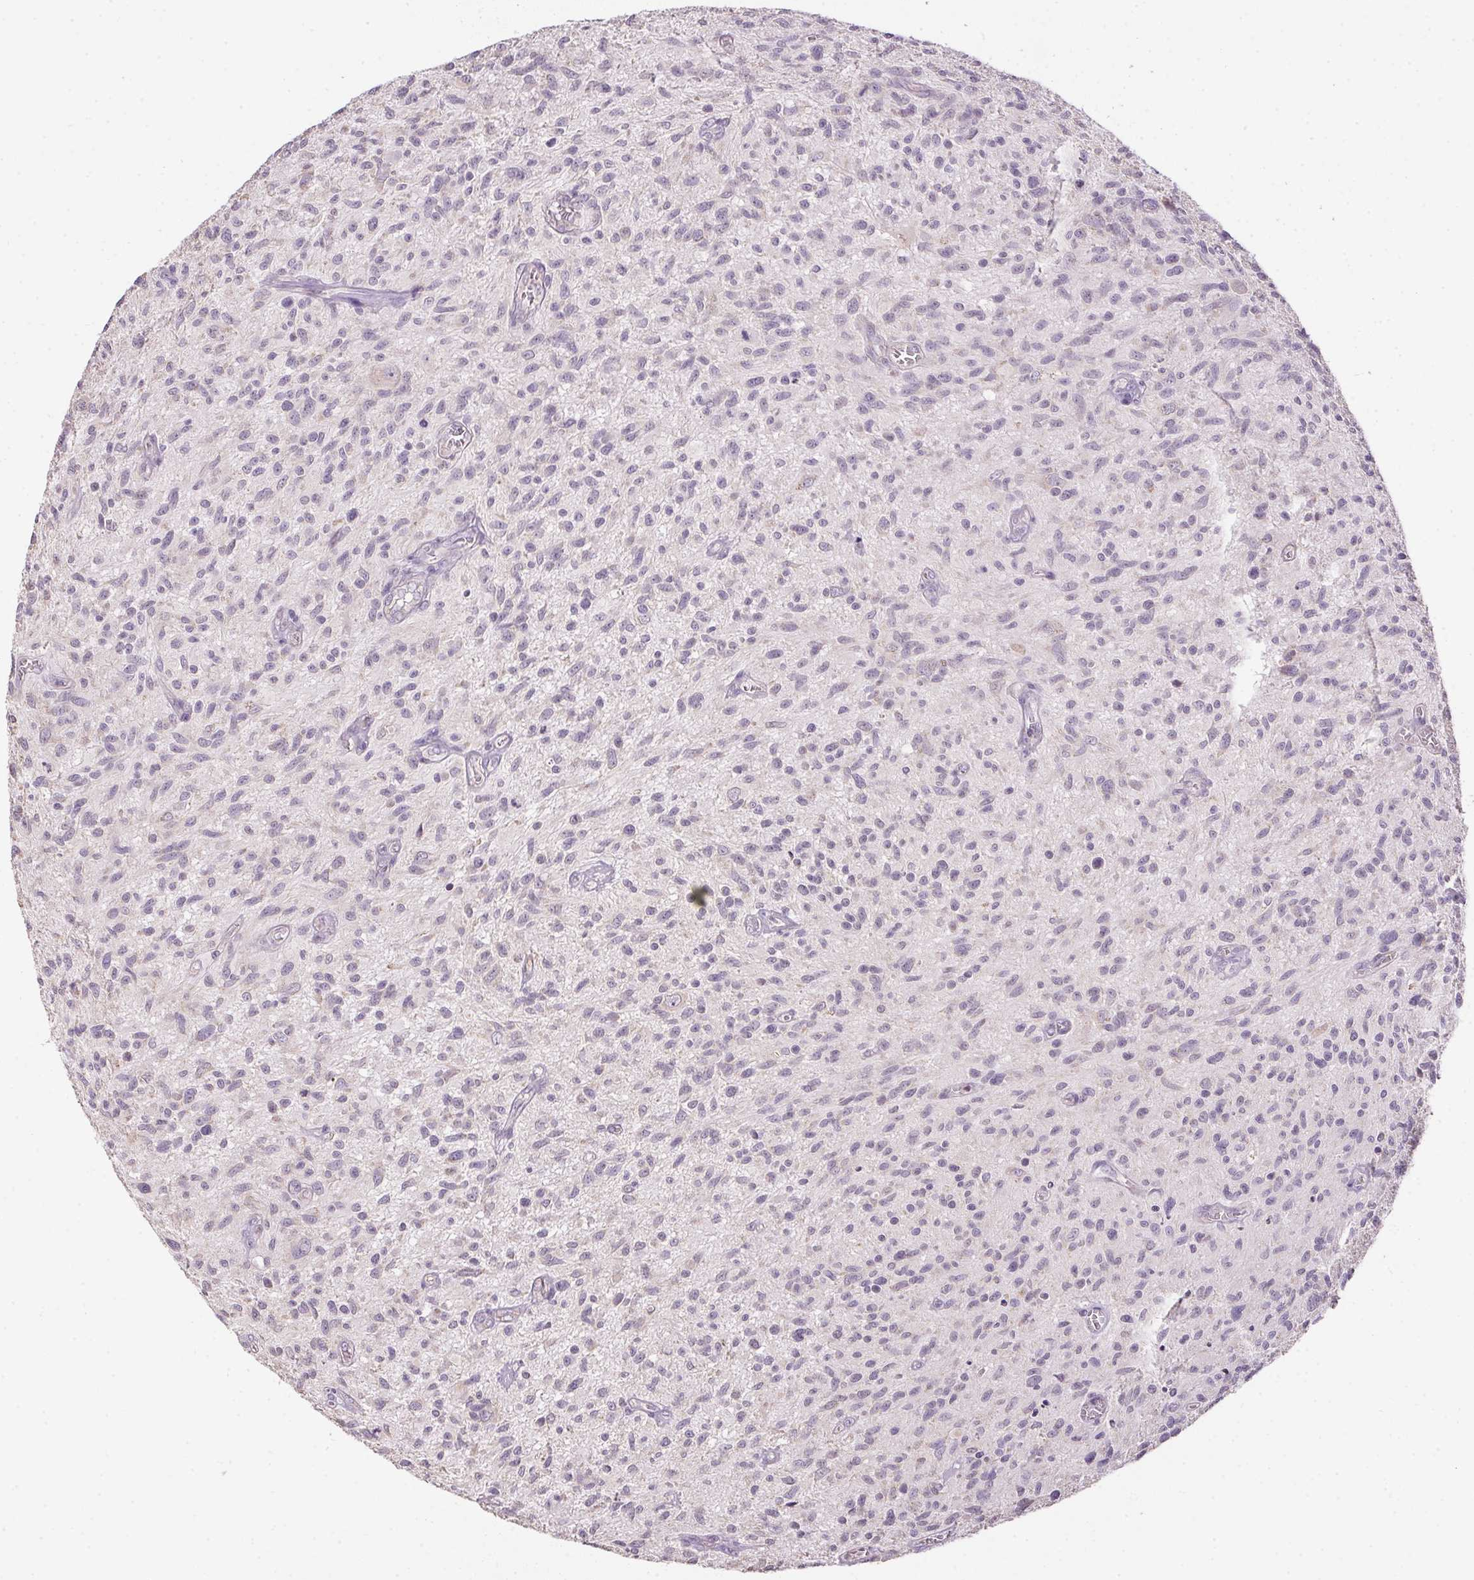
{"staining": {"intensity": "negative", "quantity": "none", "location": "none"}, "tissue": "glioma", "cell_type": "Tumor cells", "image_type": "cancer", "snomed": [{"axis": "morphology", "description": "Glioma, malignant, High grade"}, {"axis": "topography", "description": "Brain"}], "caption": "An immunohistochemistry micrograph of glioma is shown. There is no staining in tumor cells of glioma. (DAB (3,3'-diaminobenzidine) immunohistochemistry, high magnification).", "gene": "SPACA9", "patient": {"sex": "male", "age": 75}}